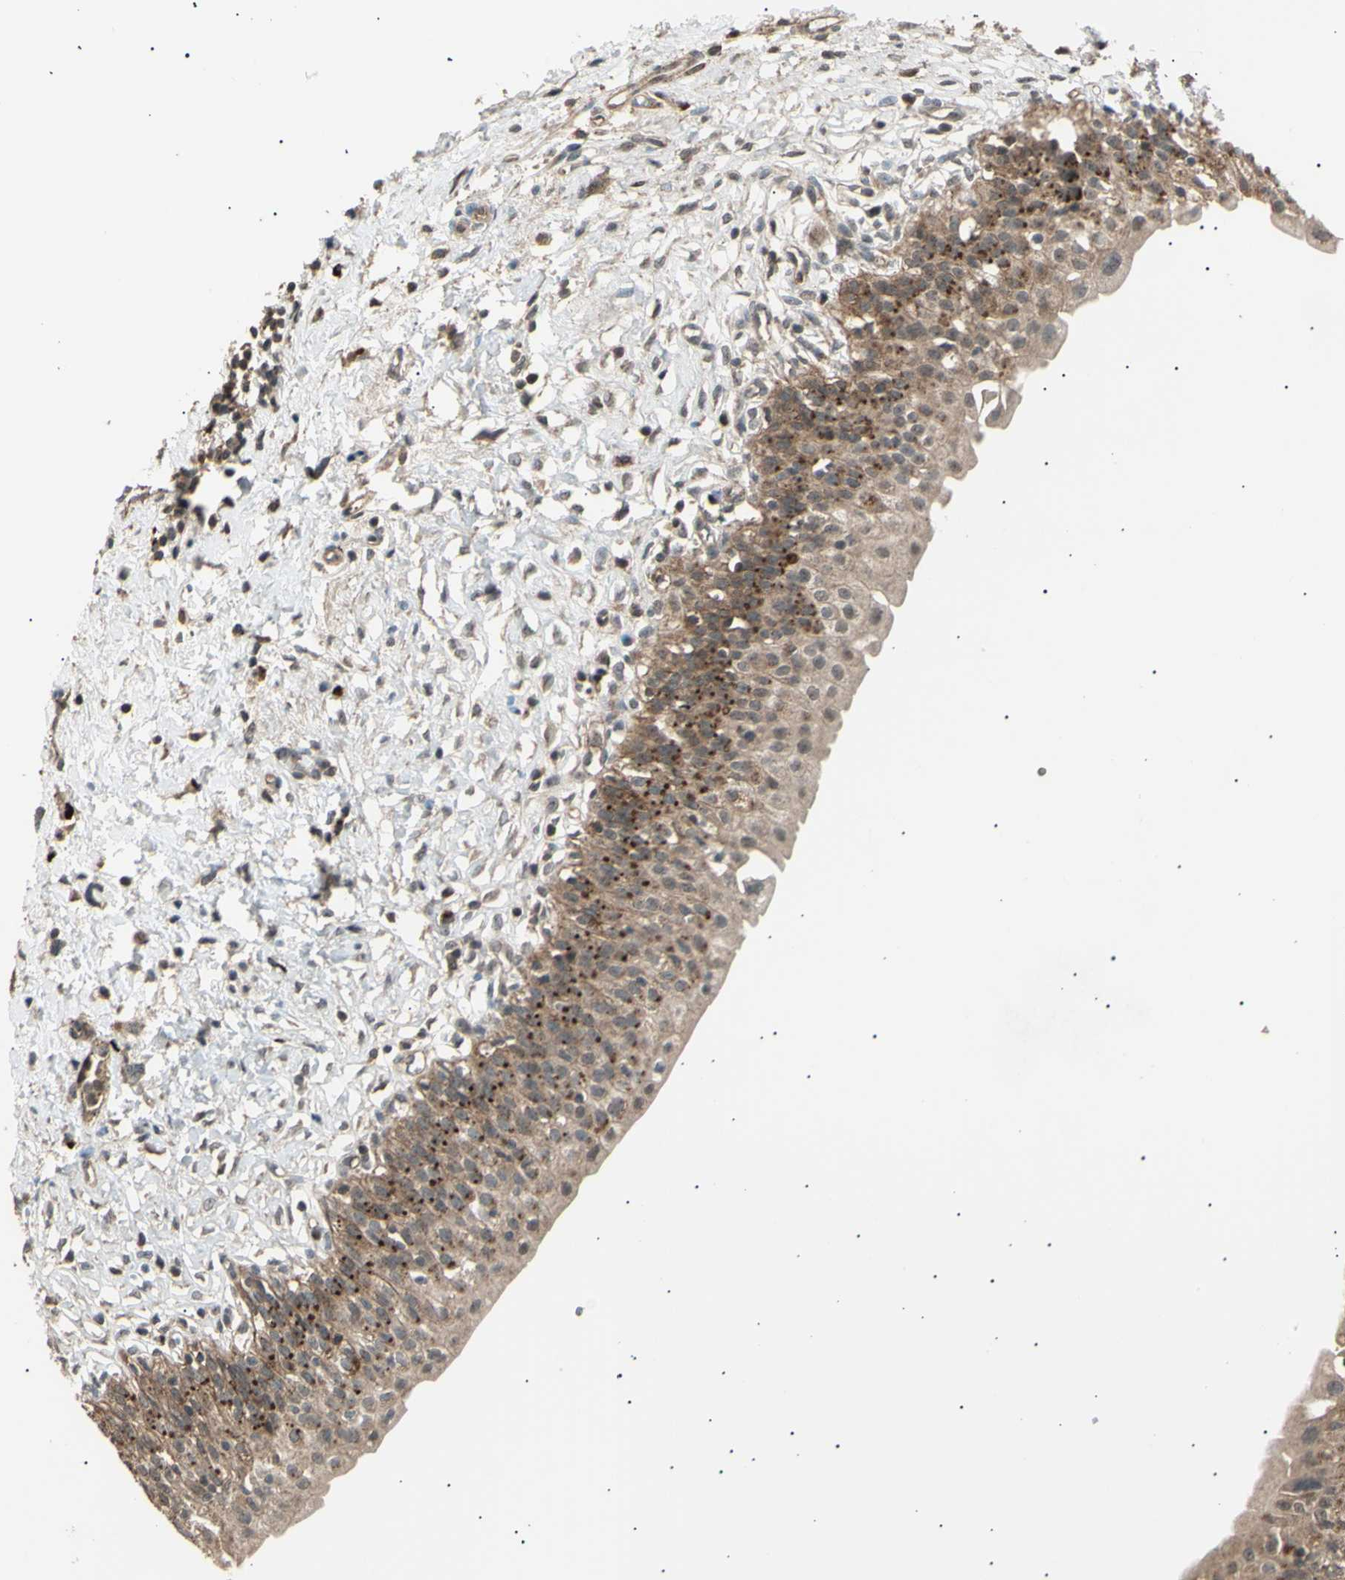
{"staining": {"intensity": "moderate", "quantity": ">75%", "location": "cytoplasmic/membranous,nuclear"}, "tissue": "urinary bladder", "cell_type": "Urothelial cells", "image_type": "normal", "snomed": [{"axis": "morphology", "description": "Normal tissue, NOS"}, {"axis": "topography", "description": "Urinary bladder"}], "caption": "This photomicrograph displays IHC staining of unremarkable human urinary bladder, with medium moderate cytoplasmic/membranous,nuclear expression in approximately >75% of urothelial cells.", "gene": "NUAK2", "patient": {"sex": "male", "age": 55}}